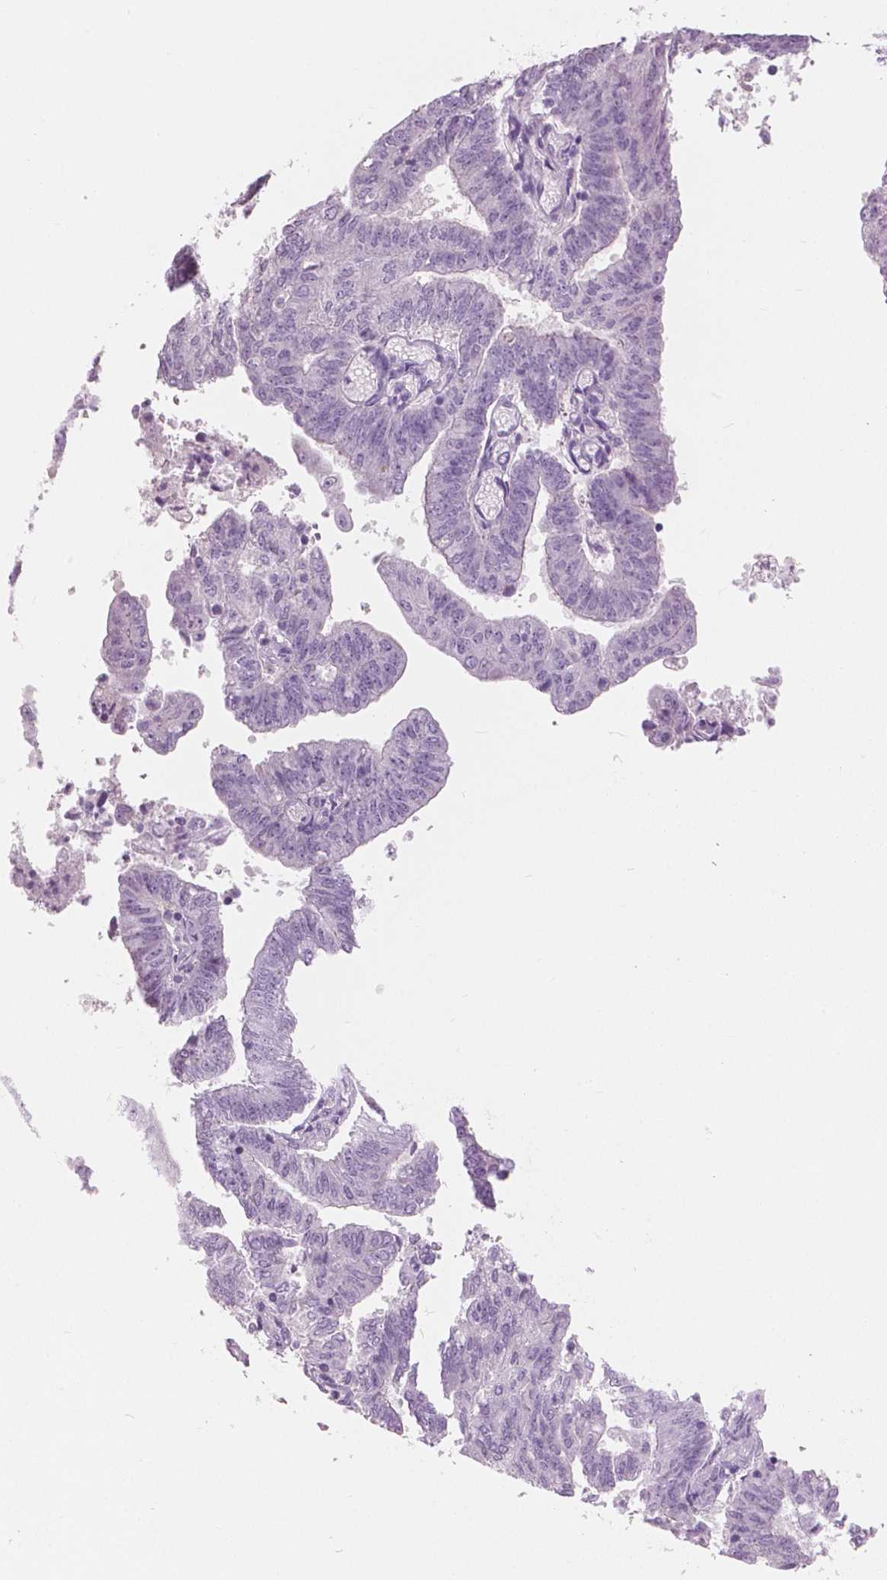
{"staining": {"intensity": "negative", "quantity": "none", "location": "none"}, "tissue": "endometrial cancer", "cell_type": "Tumor cells", "image_type": "cancer", "snomed": [{"axis": "morphology", "description": "Adenocarcinoma, NOS"}, {"axis": "topography", "description": "Endometrium"}], "caption": "An IHC micrograph of endometrial cancer is shown. There is no staining in tumor cells of endometrial cancer. (DAB immunohistochemistry (IHC) visualized using brightfield microscopy, high magnification).", "gene": "SLC24A1", "patient": {"sex": "female", "age": 82}}